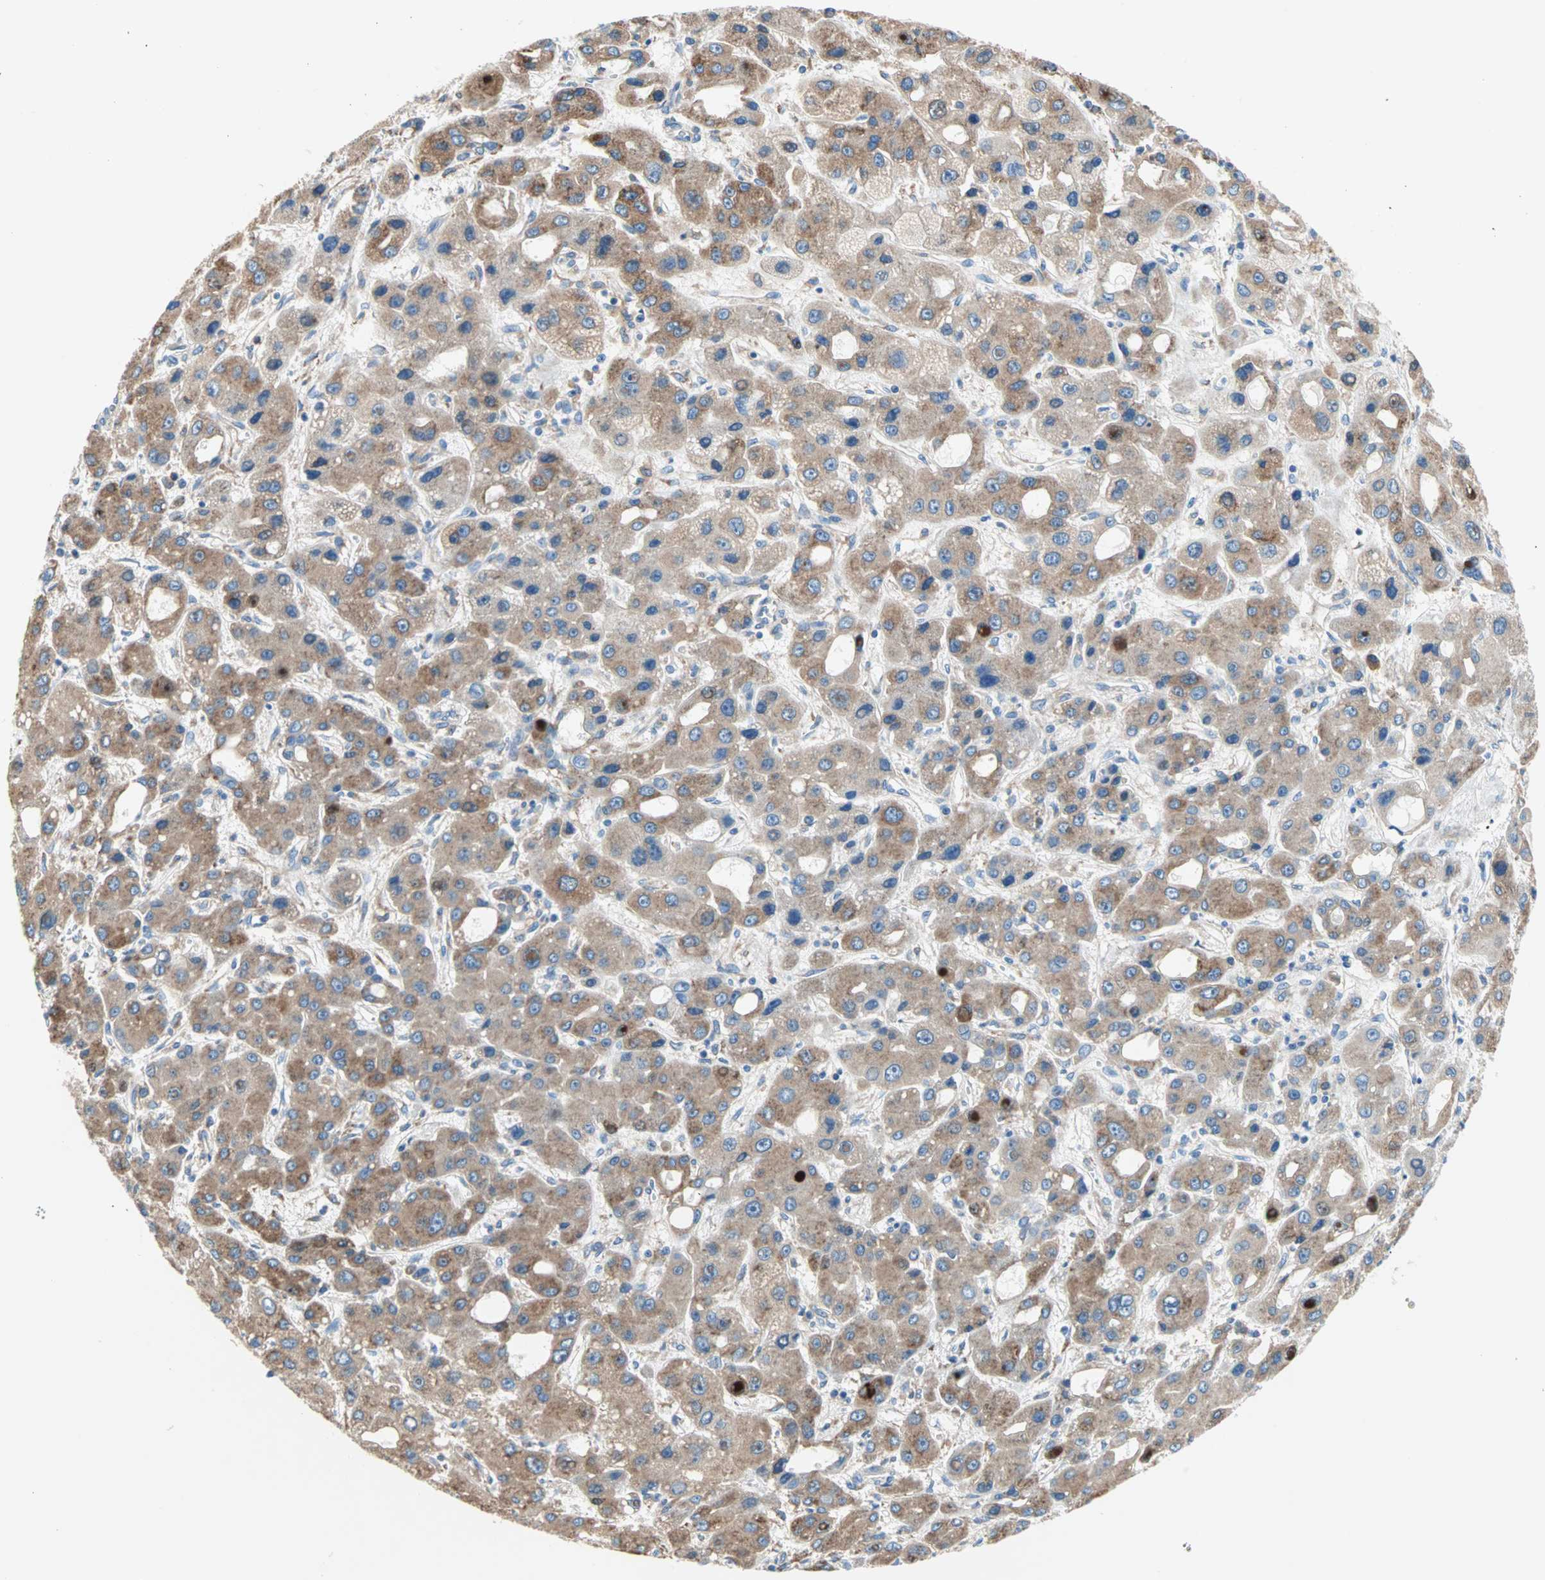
{"staining": {"intensity": "moderate", "quantity": ">75%", "location": "cytoplasmic/membranous"}, "tissue": "liver cancer", "cell_type": "Tumor cells", "image_type": "cancer", "snomed": [{"axis": "morphology", "description": "Carcinoma, Hepatocellular, NOS"}, {"axis": "topography", "description": "Liver"}], "caption": "Moderate cytoplasmic/membranous protein positivity is seen in about >75% of tumor cells in liver cancer.", "gene": "PLCXD1", "patient": {"sex": "male", "age": 55}}